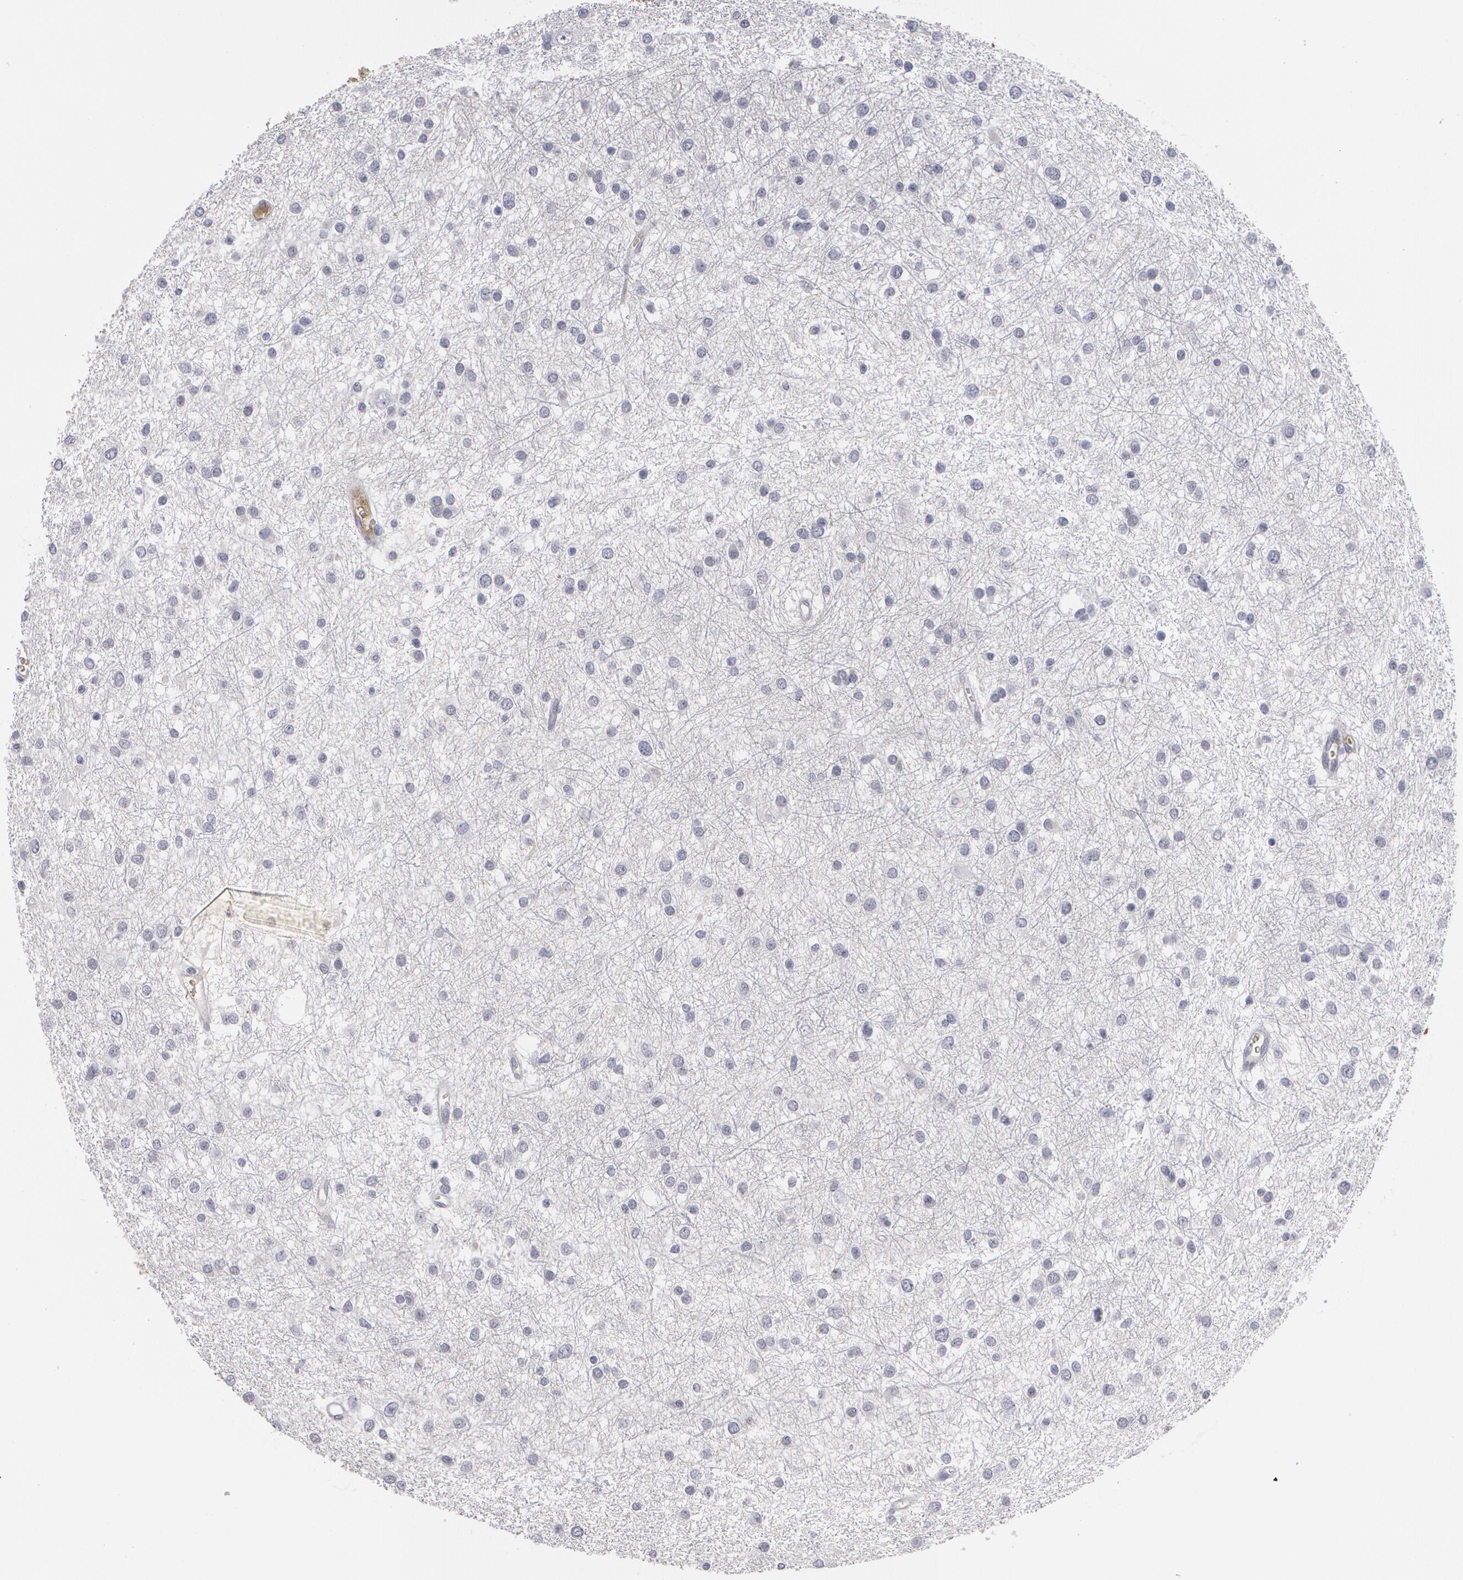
{"staining": {"intensity": "negative", "quantity": "none", "location": "none"}, "tissue": "glioma", "cell_type": "Tumor cells", "image_type": "cancer", "snomed": [{"axis": "morphology", "description": "Glioma, malignant, Low grade"}, {"axis": "topography", "description": "Brain"}], "caption": "Human glioma stained for a protein using immunohistochemistry (IHC) exhibits no staining in tumor cells.", "gene": "LRG1", "patient": {"sex": "female", "age": 36}}